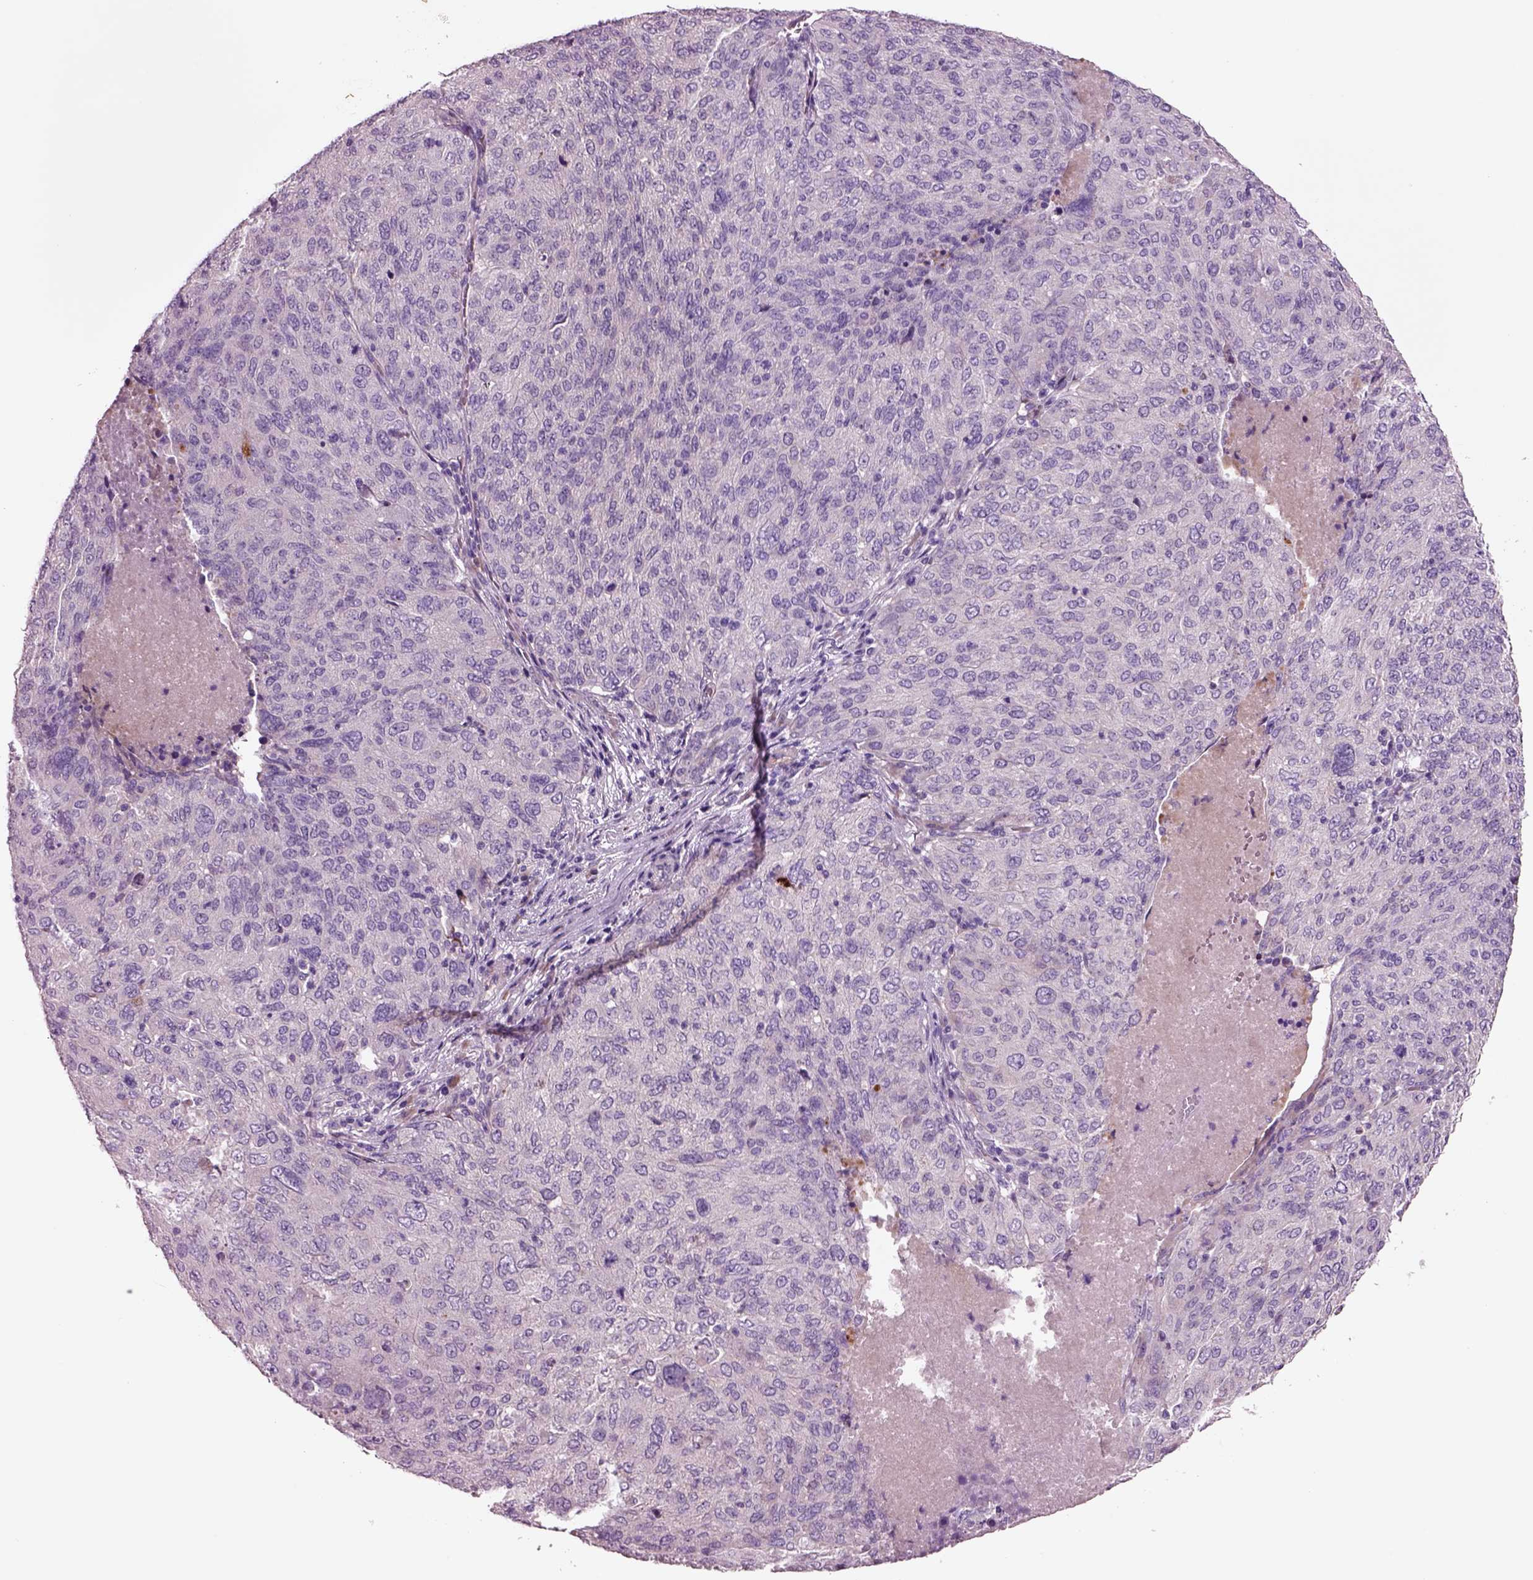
{"staining": {"intensity": "negative", "quantity": "none", "location": "none"}, "tissue": "ovarian cancer", "cell_type": "Tumor cells", "image_type": "cancer", "snomed": [{"axis": "morphology", "description": "Carcinoma, endometroid"}, {"axis": "topography", "description": "Ovary"}], "caption": "DAB immunohistochemical staining of human ovarian cancer exhibits no significant staining in tumor cells. (DAB (3,3'-diaminobenzidine) IHC visualized using brightfield microscopy, high magnification).", "gene": "PLPP7", "patient": {"sex": "female", "age": 58}}